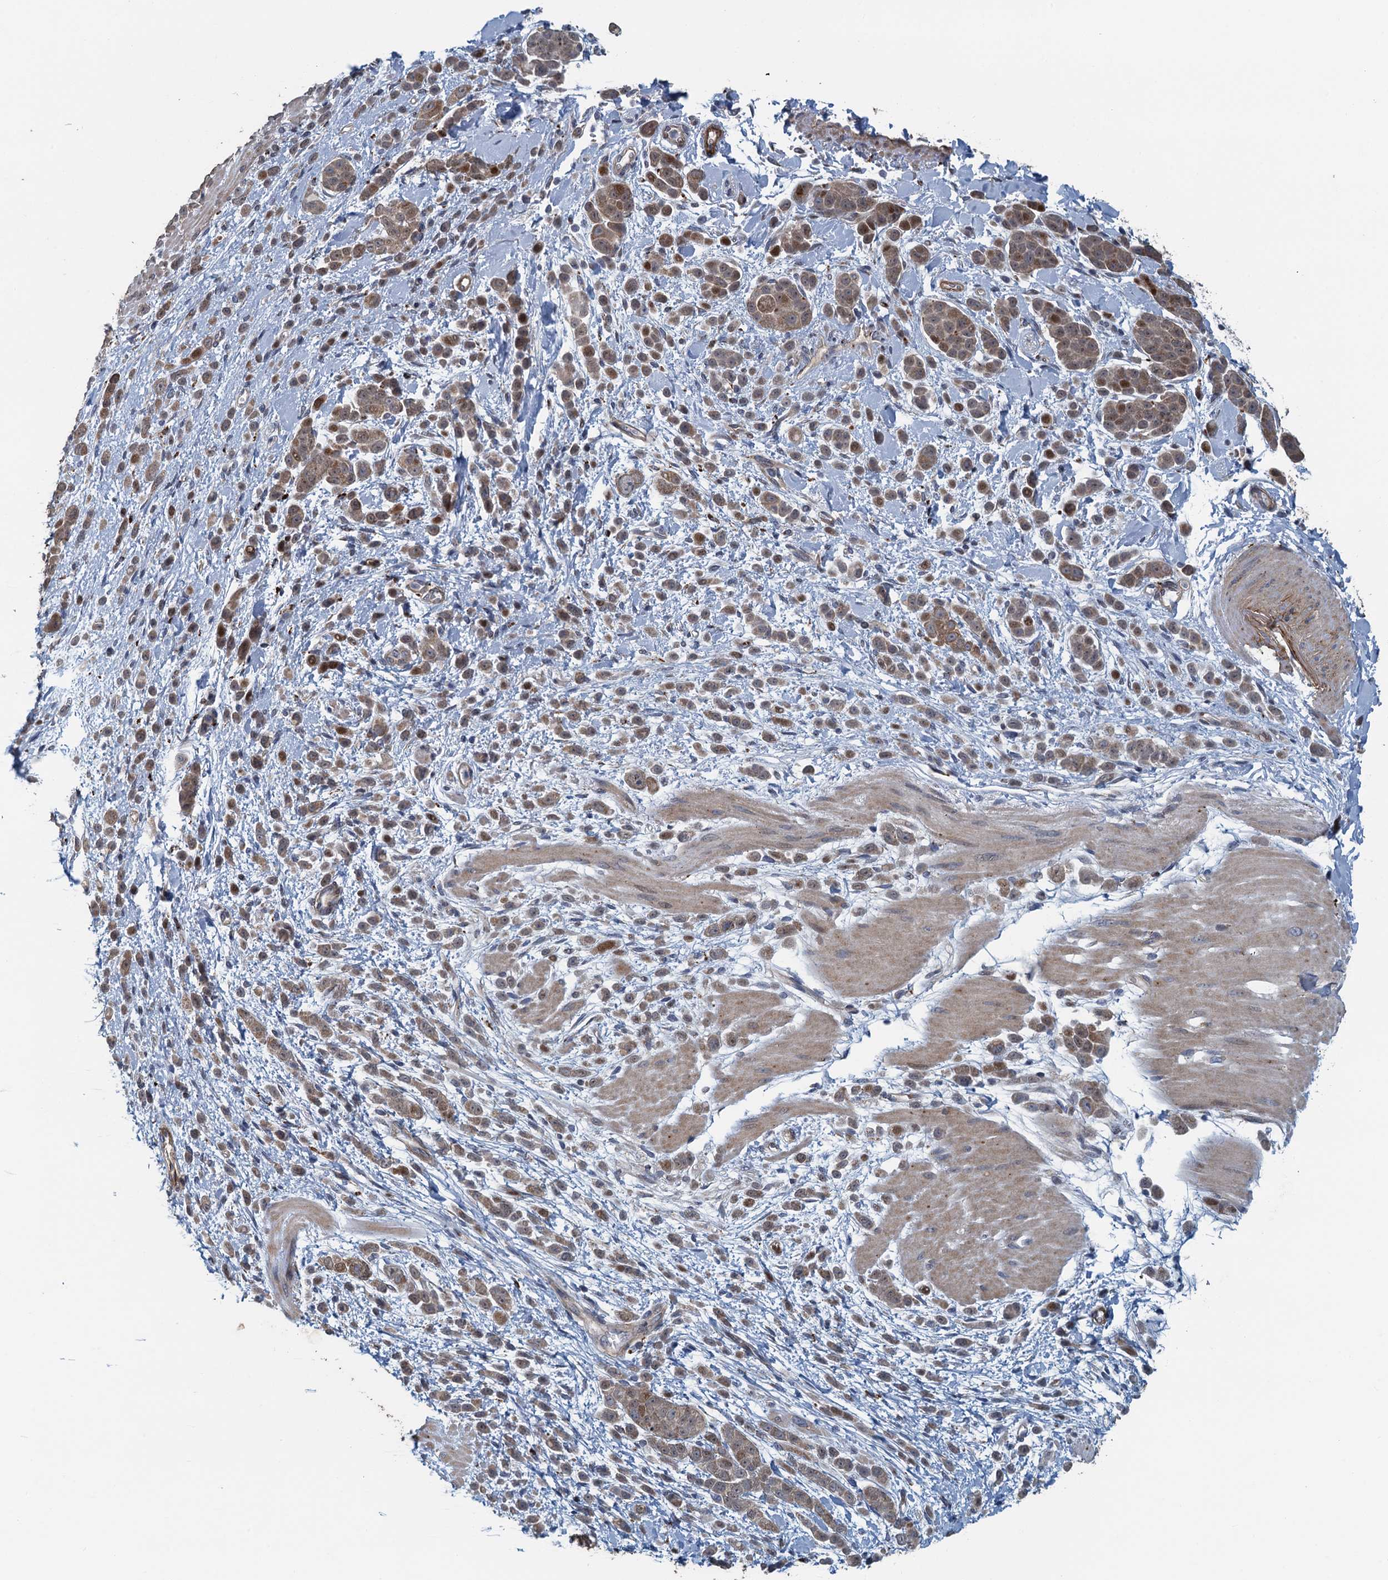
{"staining": {"intensity": "weak", "quantity": ">75%", "location": "cytoplasmic/membranous,nuclear"}, "tissue": "pancreatic cancer", "cell_type": "Tumor cells", "image_type": "cancer", "snomed": [{"axis": "morphology", "description": "Normal tissue, NOS"}, {"axis": "morphology", "description": "Adenocarcinoma, NOS"}, {"axis": "topography", "description": "Pancreas"}], "caption": "Pancreatic cancer (adenocarcinoma) stained for a protein (brown) reveals weak cytoplasmic/membranous and nuclear positive positivity in approximately >75% of tumor cells.", "gene": "AGRN", "patient": {"sex": "female", "age": 64}}